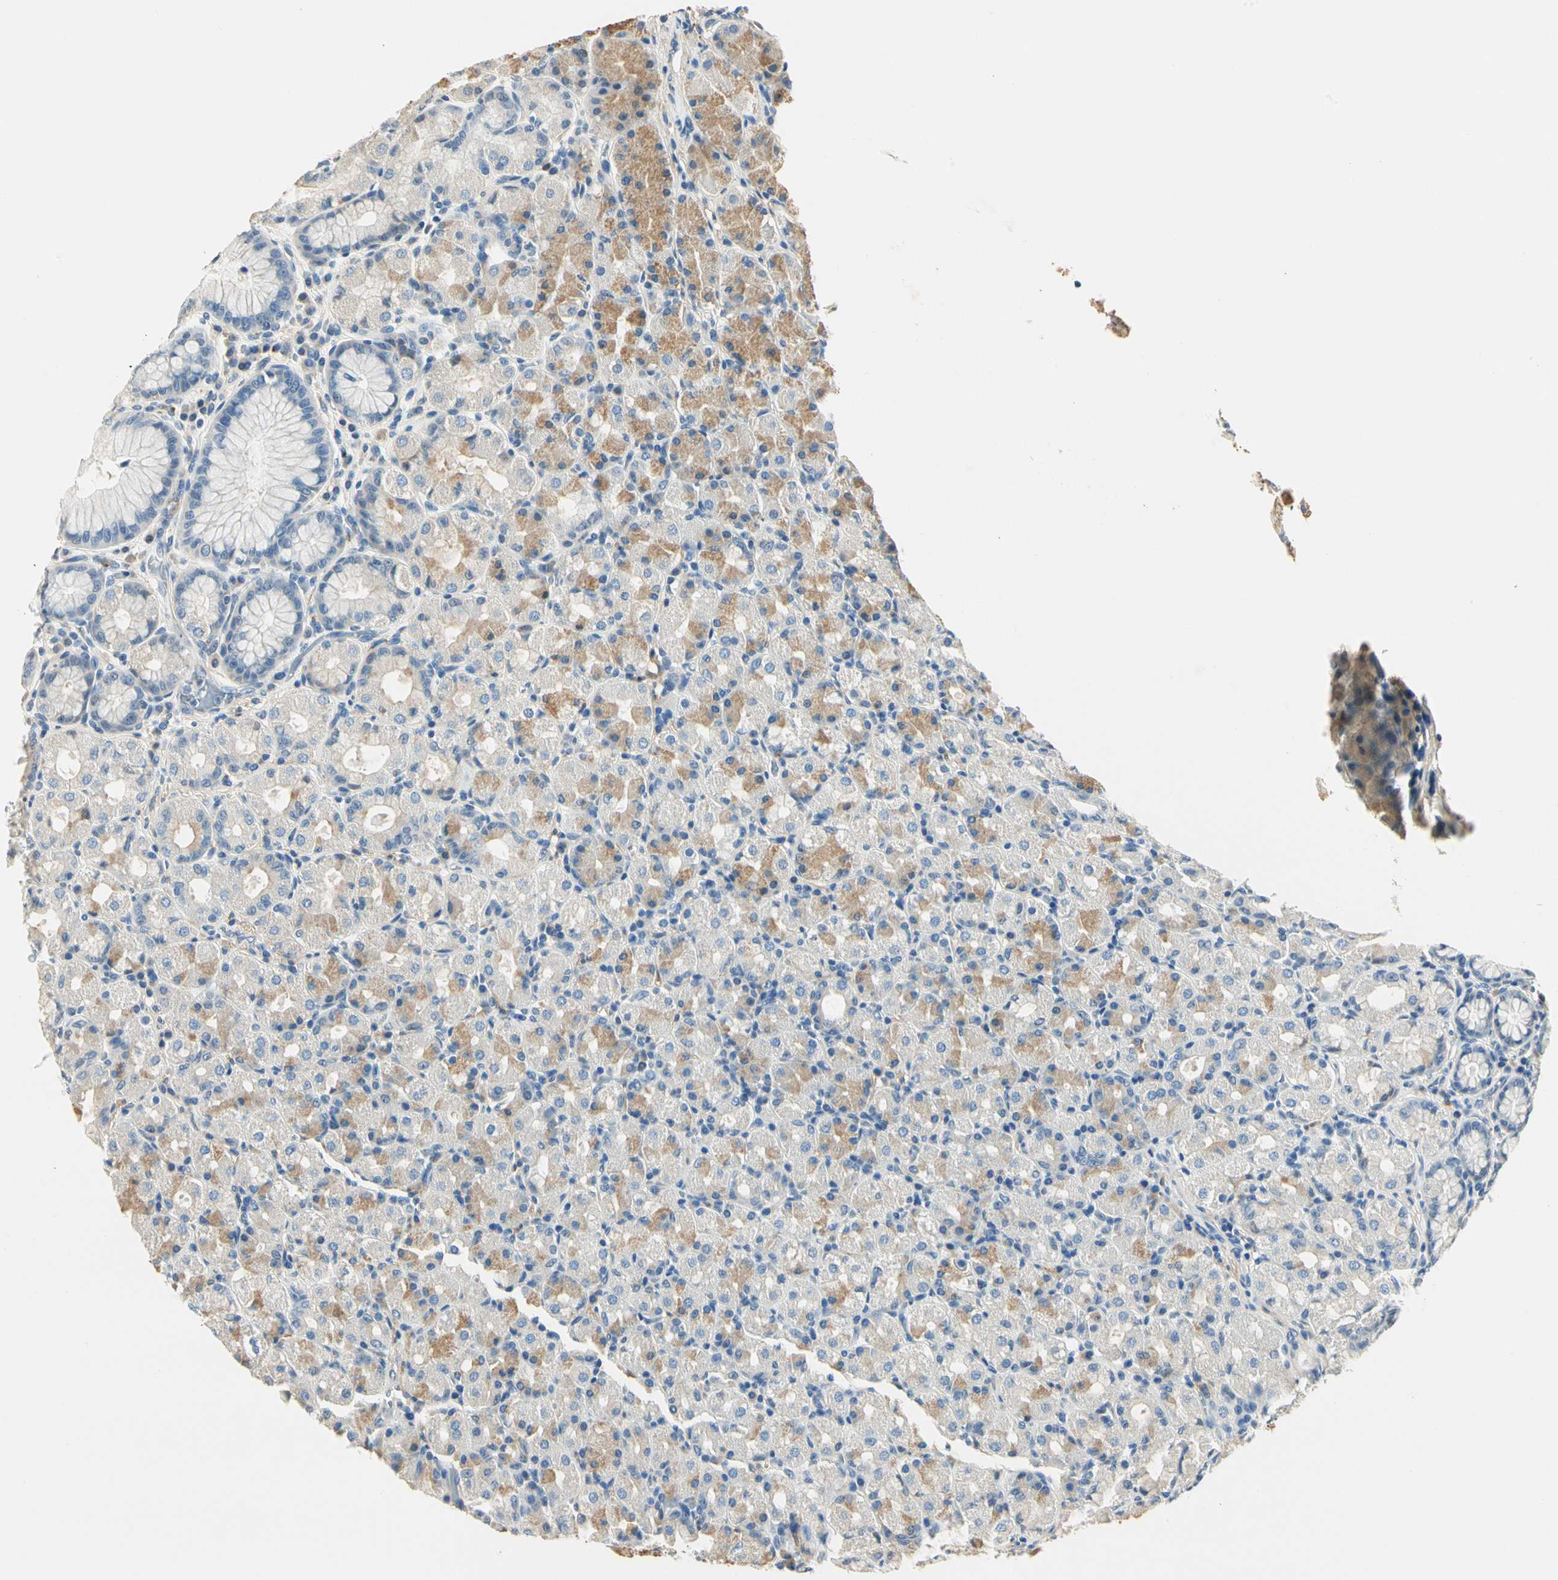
{"staining": {"intensity": "moderate", "quantity": "<25%", "location": "cytoplasmic/membranous"}, "tissue": "stomach", "cell_type": "Glandular cells", "image_type": "normal", "snomed": [{"axis": "morphology", "description": "Normal tissue, NOS"}, {"axis": "topography", "description": "Stomach, upper"}], "caption": "An immunohistochemistry (IHC) photomicrograph of normal tissue is shown. Protein staining in brown labels moderate cytoplasmic/membranous positivity in stomach within glandular cells. (IHC, brightfield microscopy, high magnification).", "gene": "TGFBR3", "patient": {"sex": "male", "age": 68}}